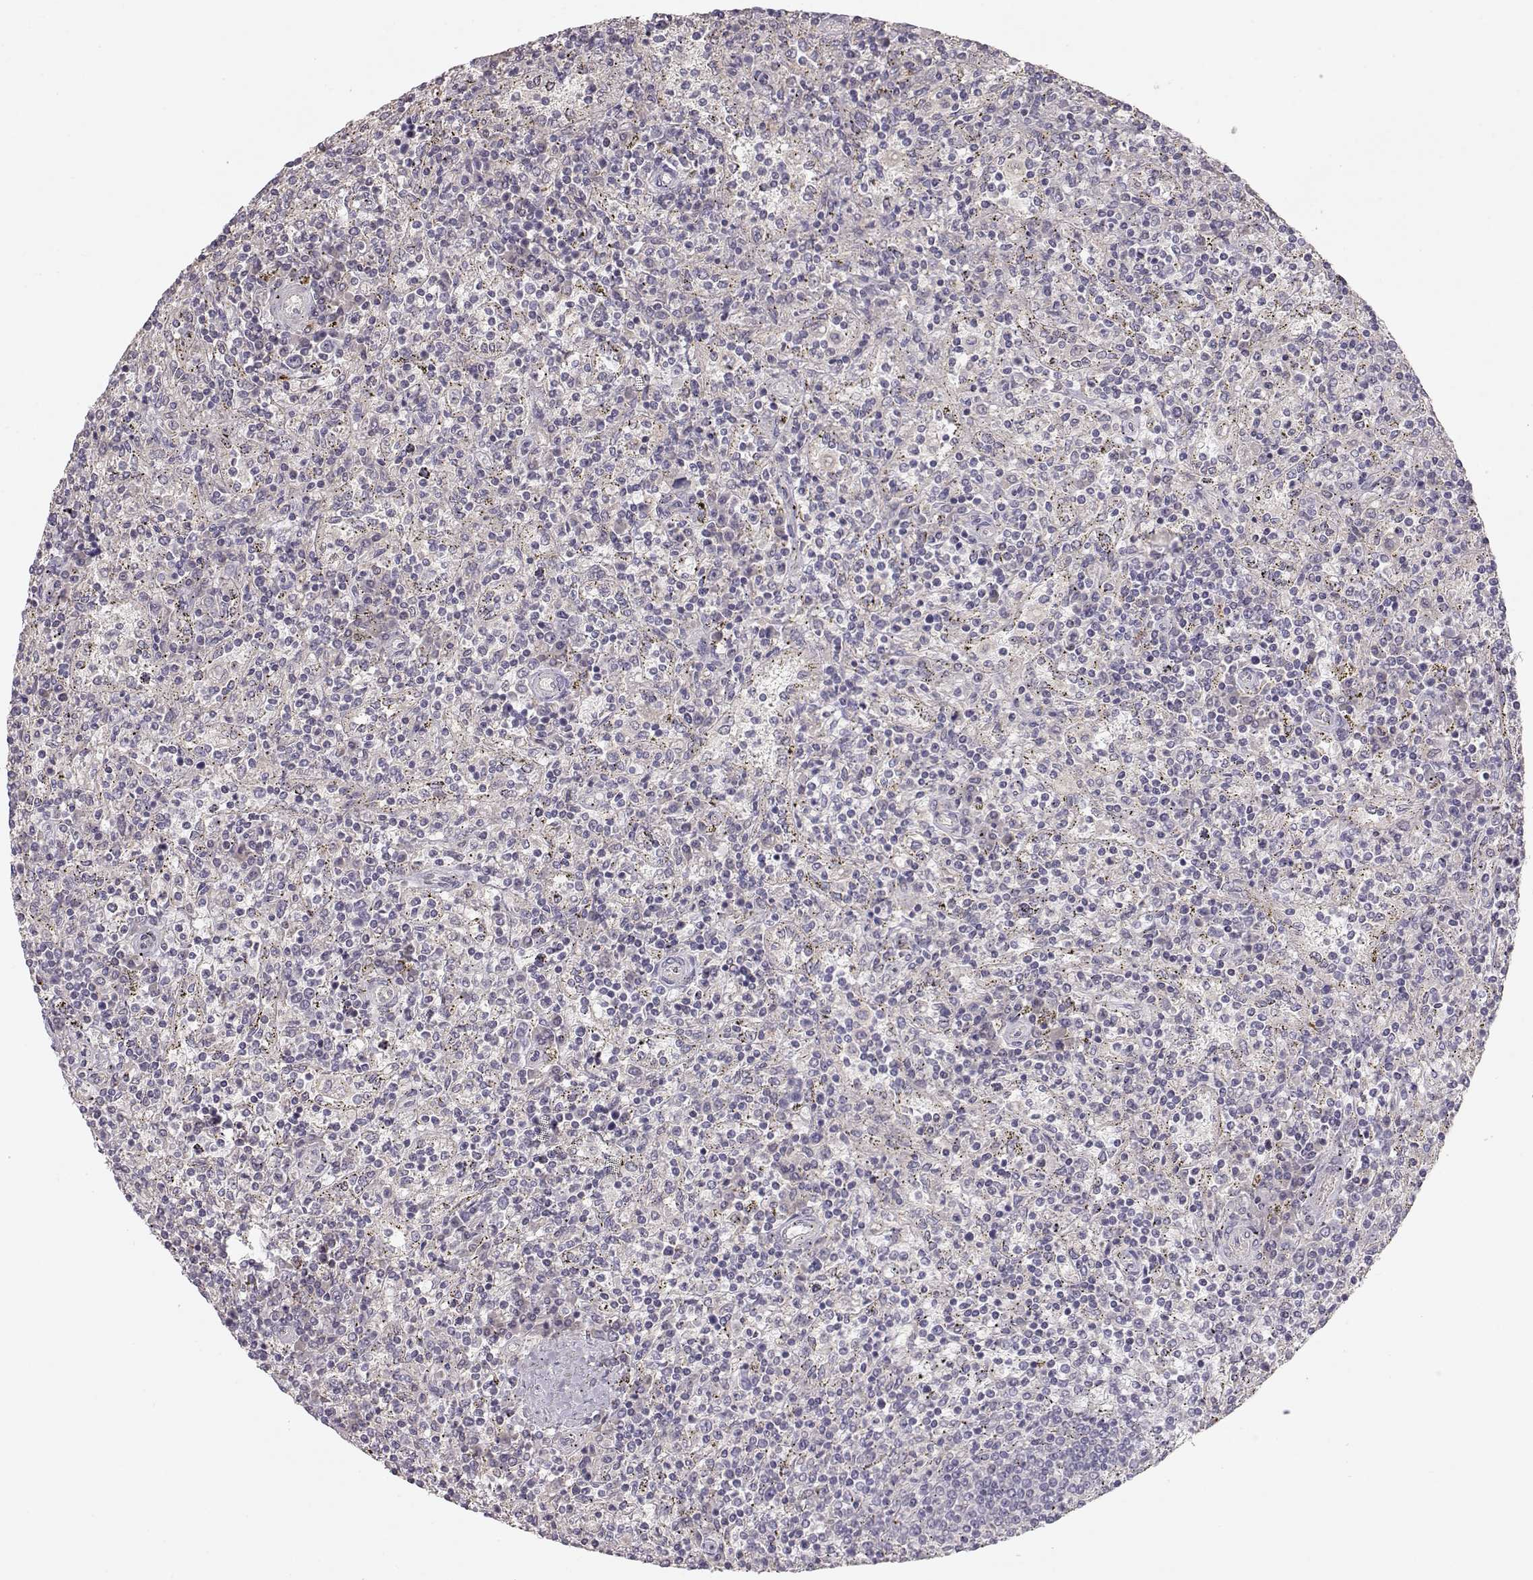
{"staining": {"intensity": "negative", "quantity": "none", "location": "none"}, "tissue": "lymphoma", "cell_type": "Tumor cells", "image_type": "cancer", "snomed": [{"axis": "morphology", "description": "Malignant lymphoma, non-Hodgkin's type, Low grade"}, {"axis": "topography", "description": "Spleen"}], "caption": "High magnification brightfield microscopy of malignant lymphoma, non-Hodgkin's type (low-grade) stained with DAB (brown) and counterstained with hematoxylin (blue): tumor cells show no significant expression. The staining is performed using DAB brown chromogen with nuclei counter-stained in using hematoxylin.", "gene": "ARHGAP8", "patient": {"sex": "male", "age": 62}}